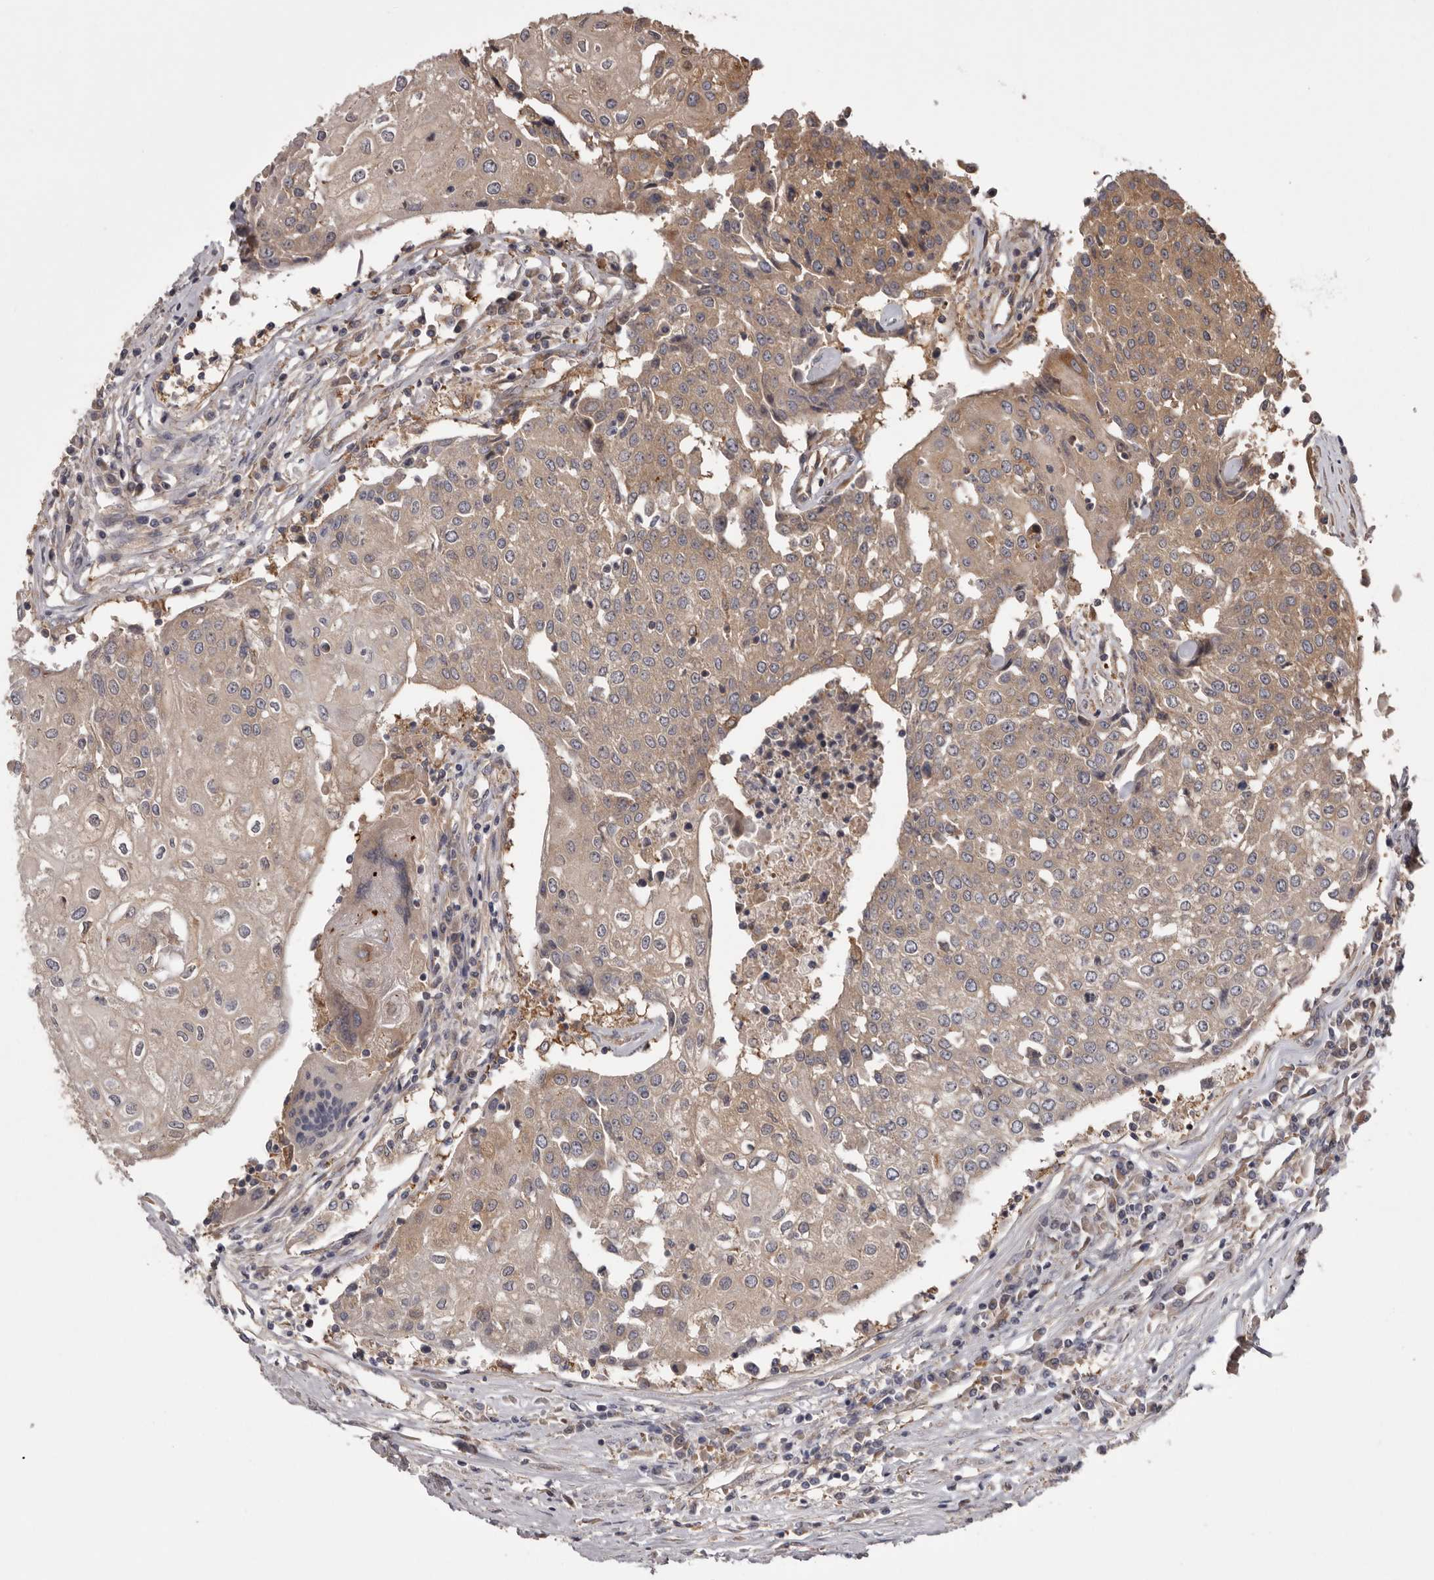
{"staining": {"intensity": "moderate", "quantity": "<25%", "location": "cytoplasmic/membranous"}, "tissue": "urothelial cancer", "cell_type": "Tumor cells", "image_type": "cancer", "snomed": [{"axis": "morphology", "description": "Urothelial carcinoma, High grade"}, {"axis": "topography", "description": "Urinary bladder"}], "caption": "A photomicrograph showing moderate cytoplasmic/membranous expression in approximately <25% of tumor cells in urothelial carcinoma (high-grade), as visualized by brown immunohistochemical staining.", "gene": "DARS1", "patient": {"sex": "female", "age": 85}}